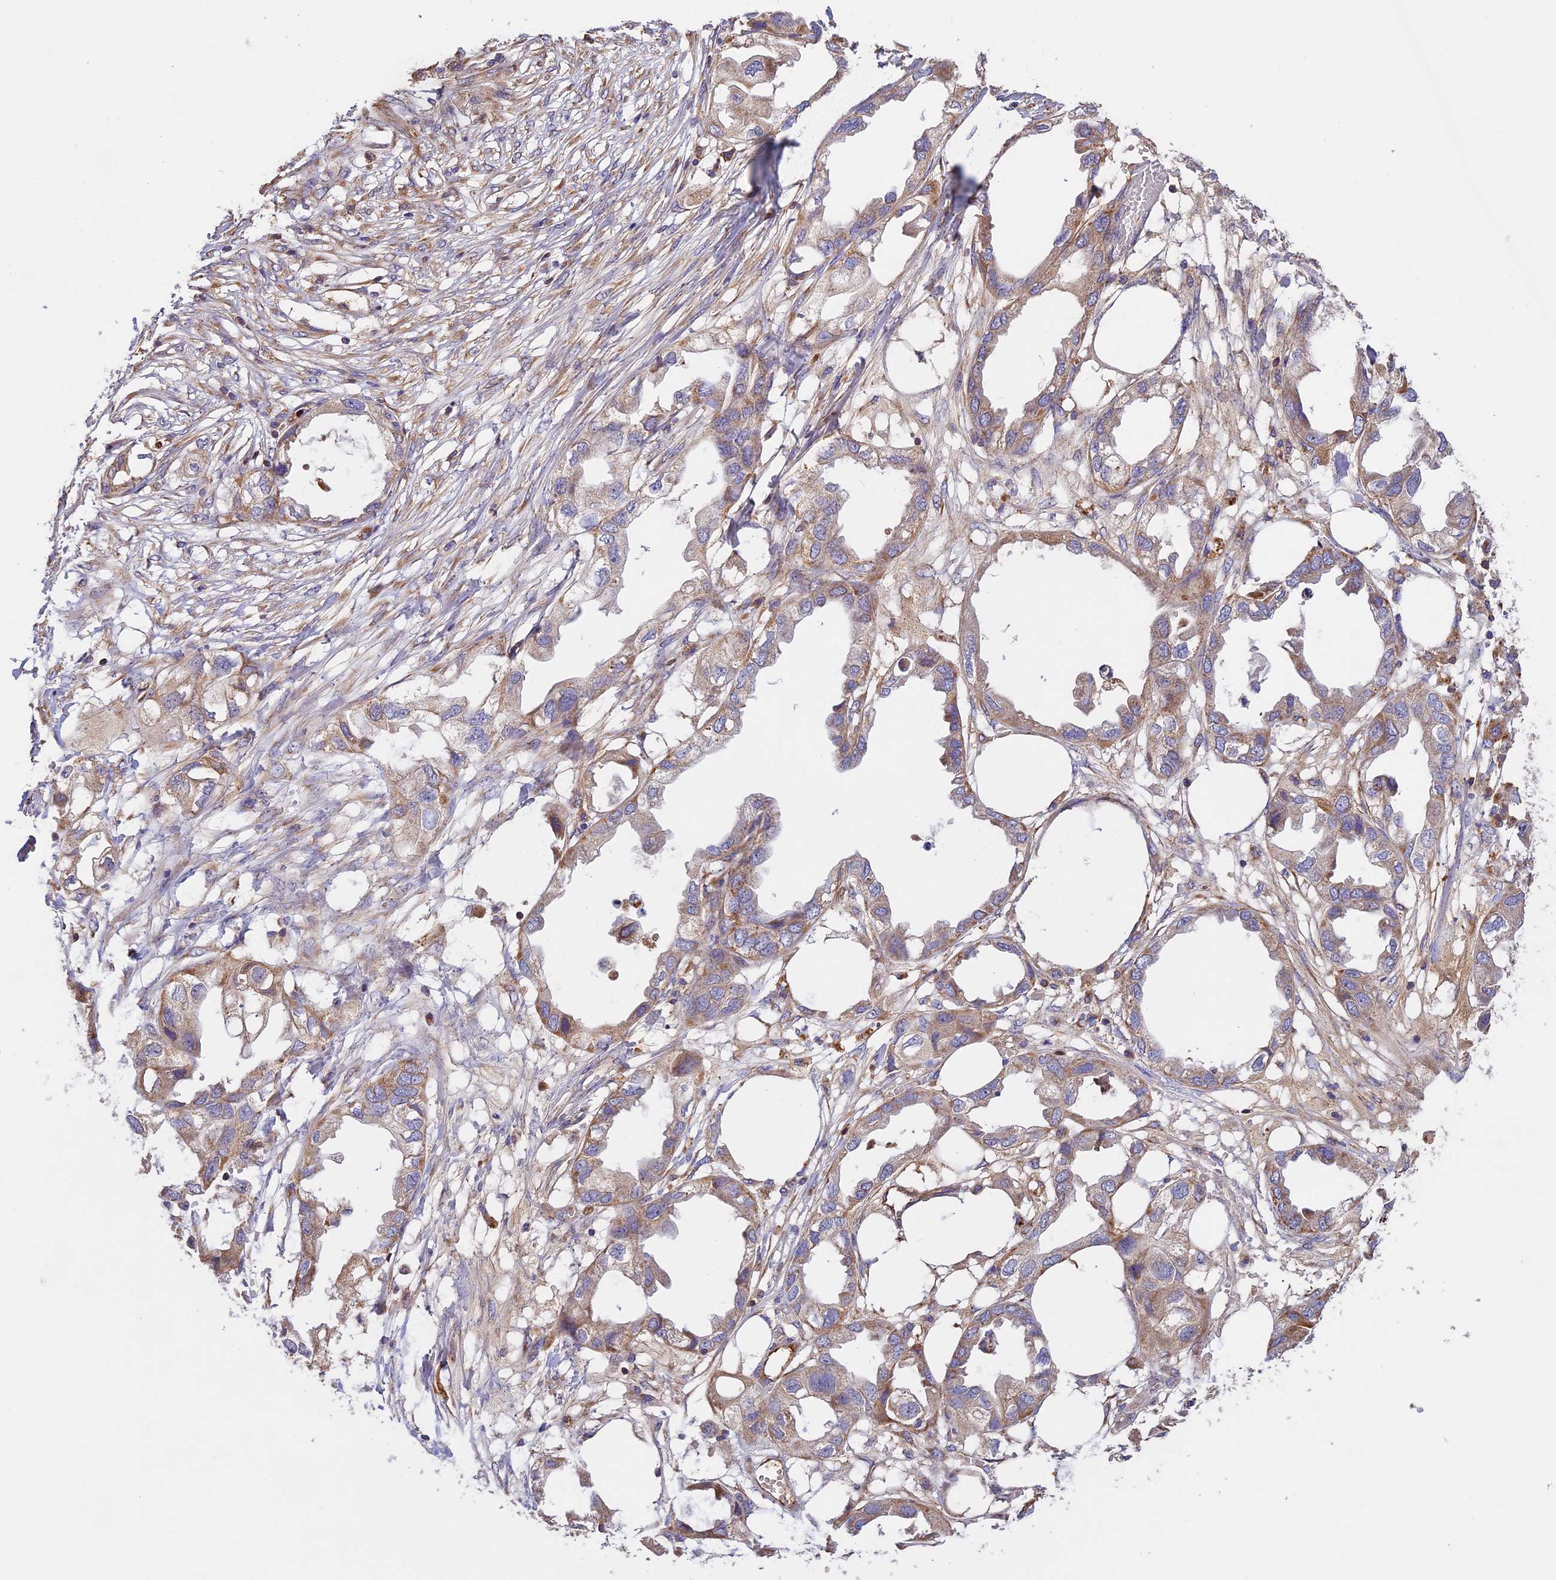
{"staining": {"intensity": "moderate", "quantity": ">75%", "location": "cytoplasmic/membranous"}, "tissue": "endometrial cancer", "cell_type": "Tumor cells", "image_type": "cancer", "snomed": [{"axis": "morphology", "description": "Adenocarcinoma, NOS"}, {"axis": "morphology", "description": "Adenocarcinoma, metastatic, NOS"}, {"axis": "topography", "description": "Adipose tissue"}, {"axis": "topography", "description": "Endometrium"}], "caption": "Protein staining of endometrial cancer (metastatic adenocarcinoma) tissue displays moderate cytoplasmic/membranous staining in about >75% of tumor cells. (Brightfield microscopy of DAB IHC at high magnification).", "gene": "OCEL1", "patient": {"sex": "female", "age": 67}}